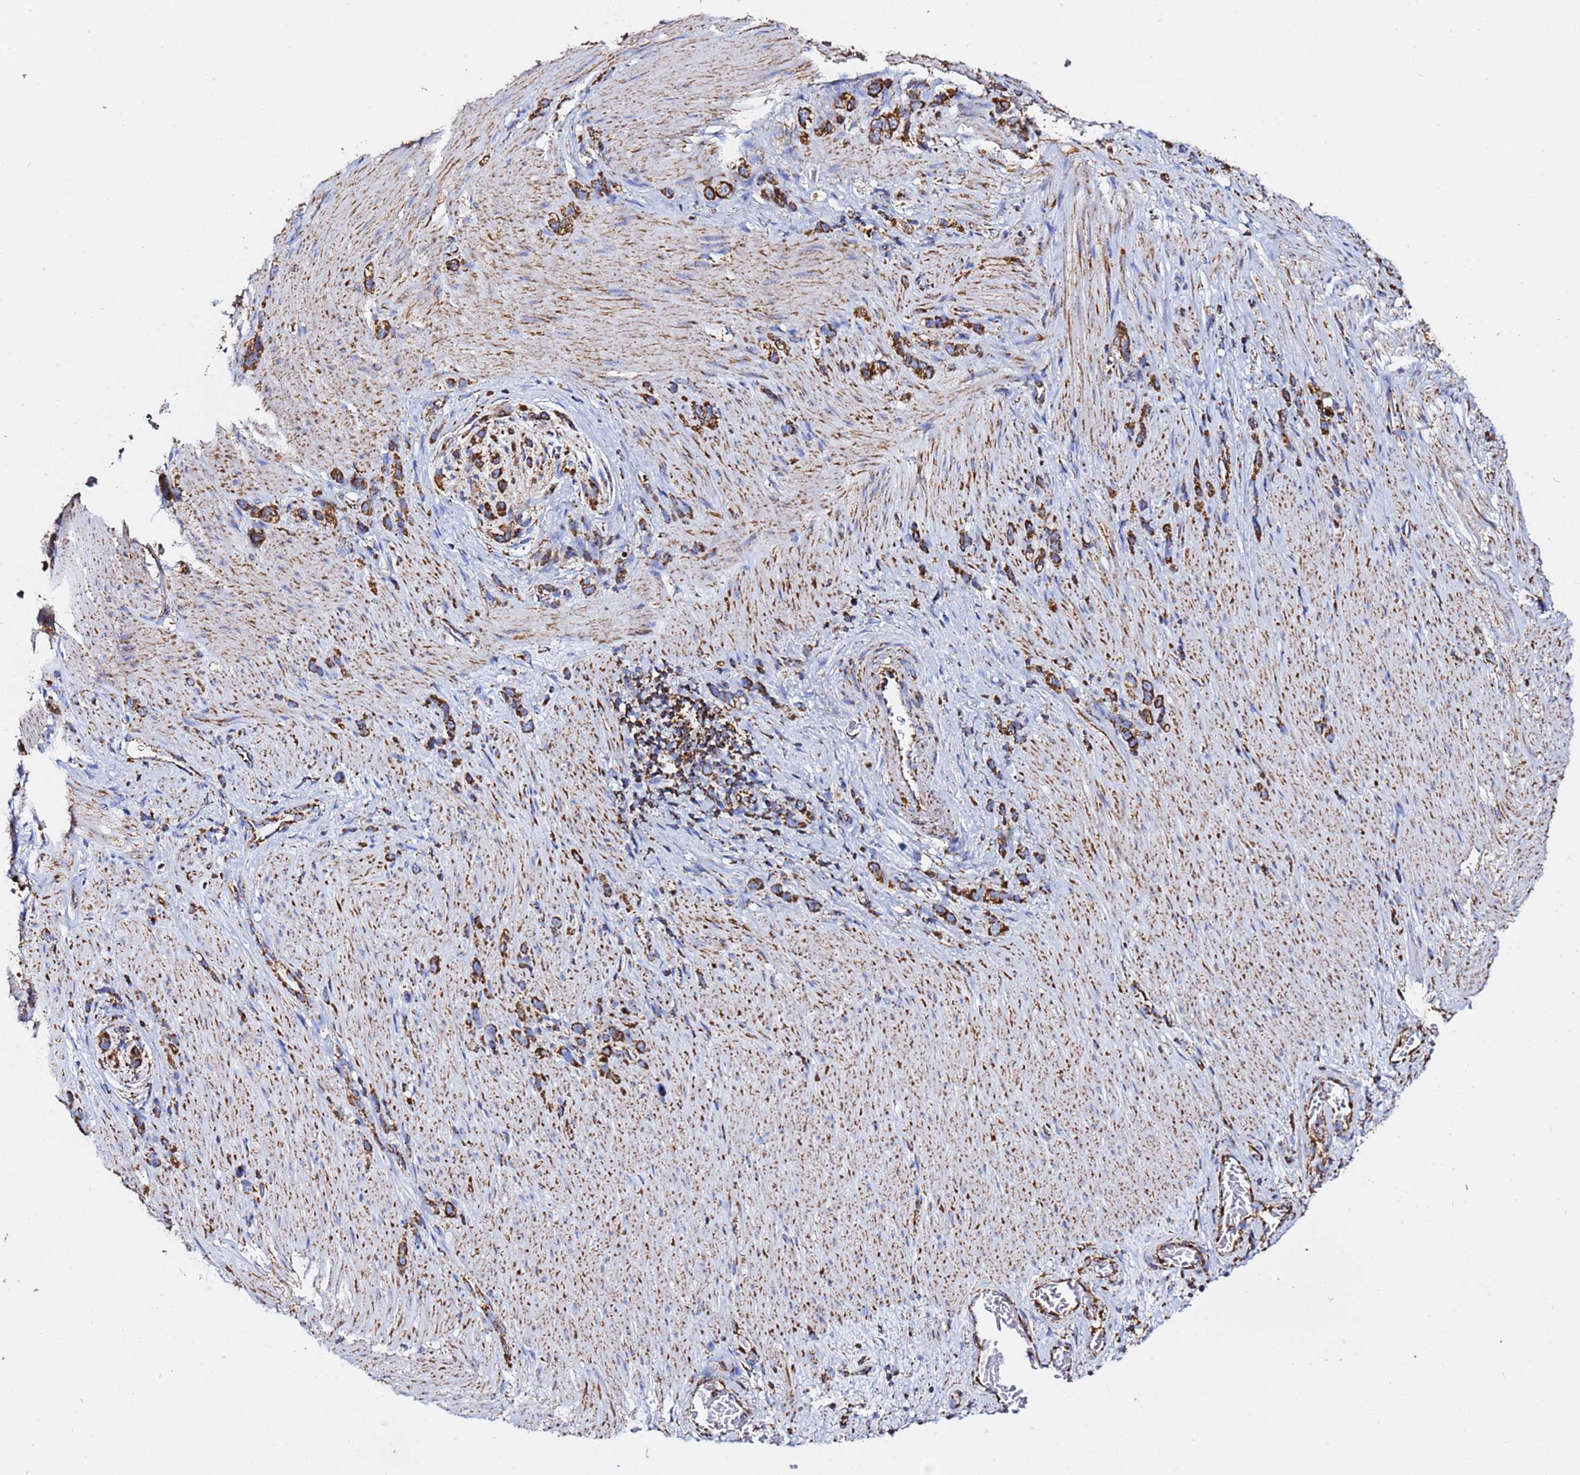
{"staining": {"intensity": "strong", "quantity": ">75%", "location": "cytoplasmic/membranous"}, "tissue": "stomach cancer", "cell_type": "Tumor cells", "image_type": "cancer", "snomed": [{"axis": "morphology", "description": "Adenocarcinoma, NOS"}, {"axis": "topography", "description": "Stomach"}], "caption": "The histopathology image demonstrates a brown stain indicating the presence of a protein in the cytoplasmic/membranous of tumor cells in stomach adenocarcinoma.", "gene": "PHB2", "patient": {"sex": "female", "age": 65}}